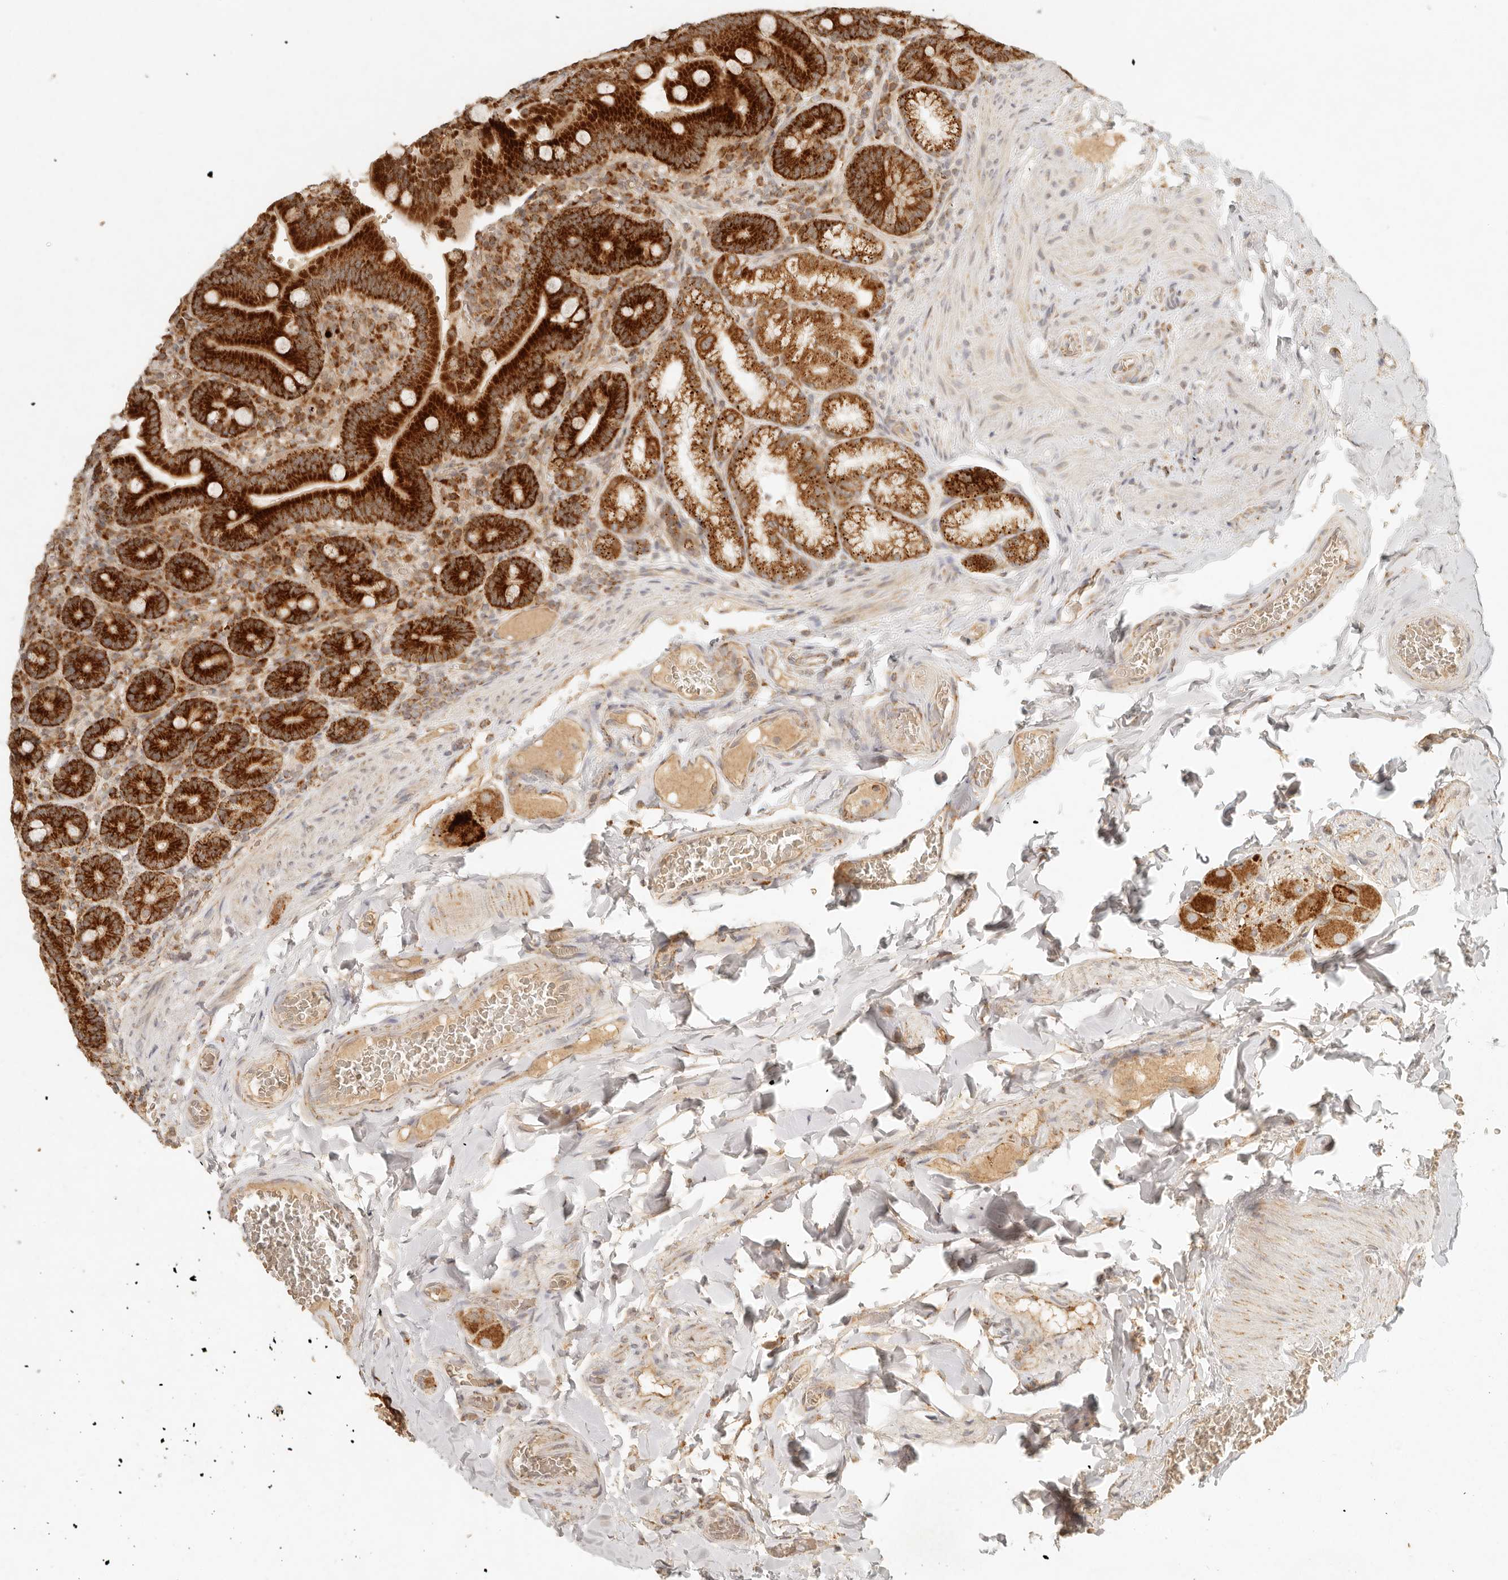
{"staining": {"intensity": "strong", "quantity": ">75%", "location": "cytoplasmic/membranous"}, "tissue": "duodenum", "cell_type": "Glandular cells", "image_type": "normal", "snomed": [{"axis": "morphology", "description": "Normal tissue, NOS"}, {"axis": "topography", "description": "Duodenum"}], "caption": "Immunohistochemistry (IHC) (DAB (3,3'-diaminobenzidine)) staining of unremarkable duodenum reveals strong cytoplasmic/membranous protein staining in about >75% of glandular cells.", "gene": "MRPL55", "patient": {"sex": "female", "age": 62}}